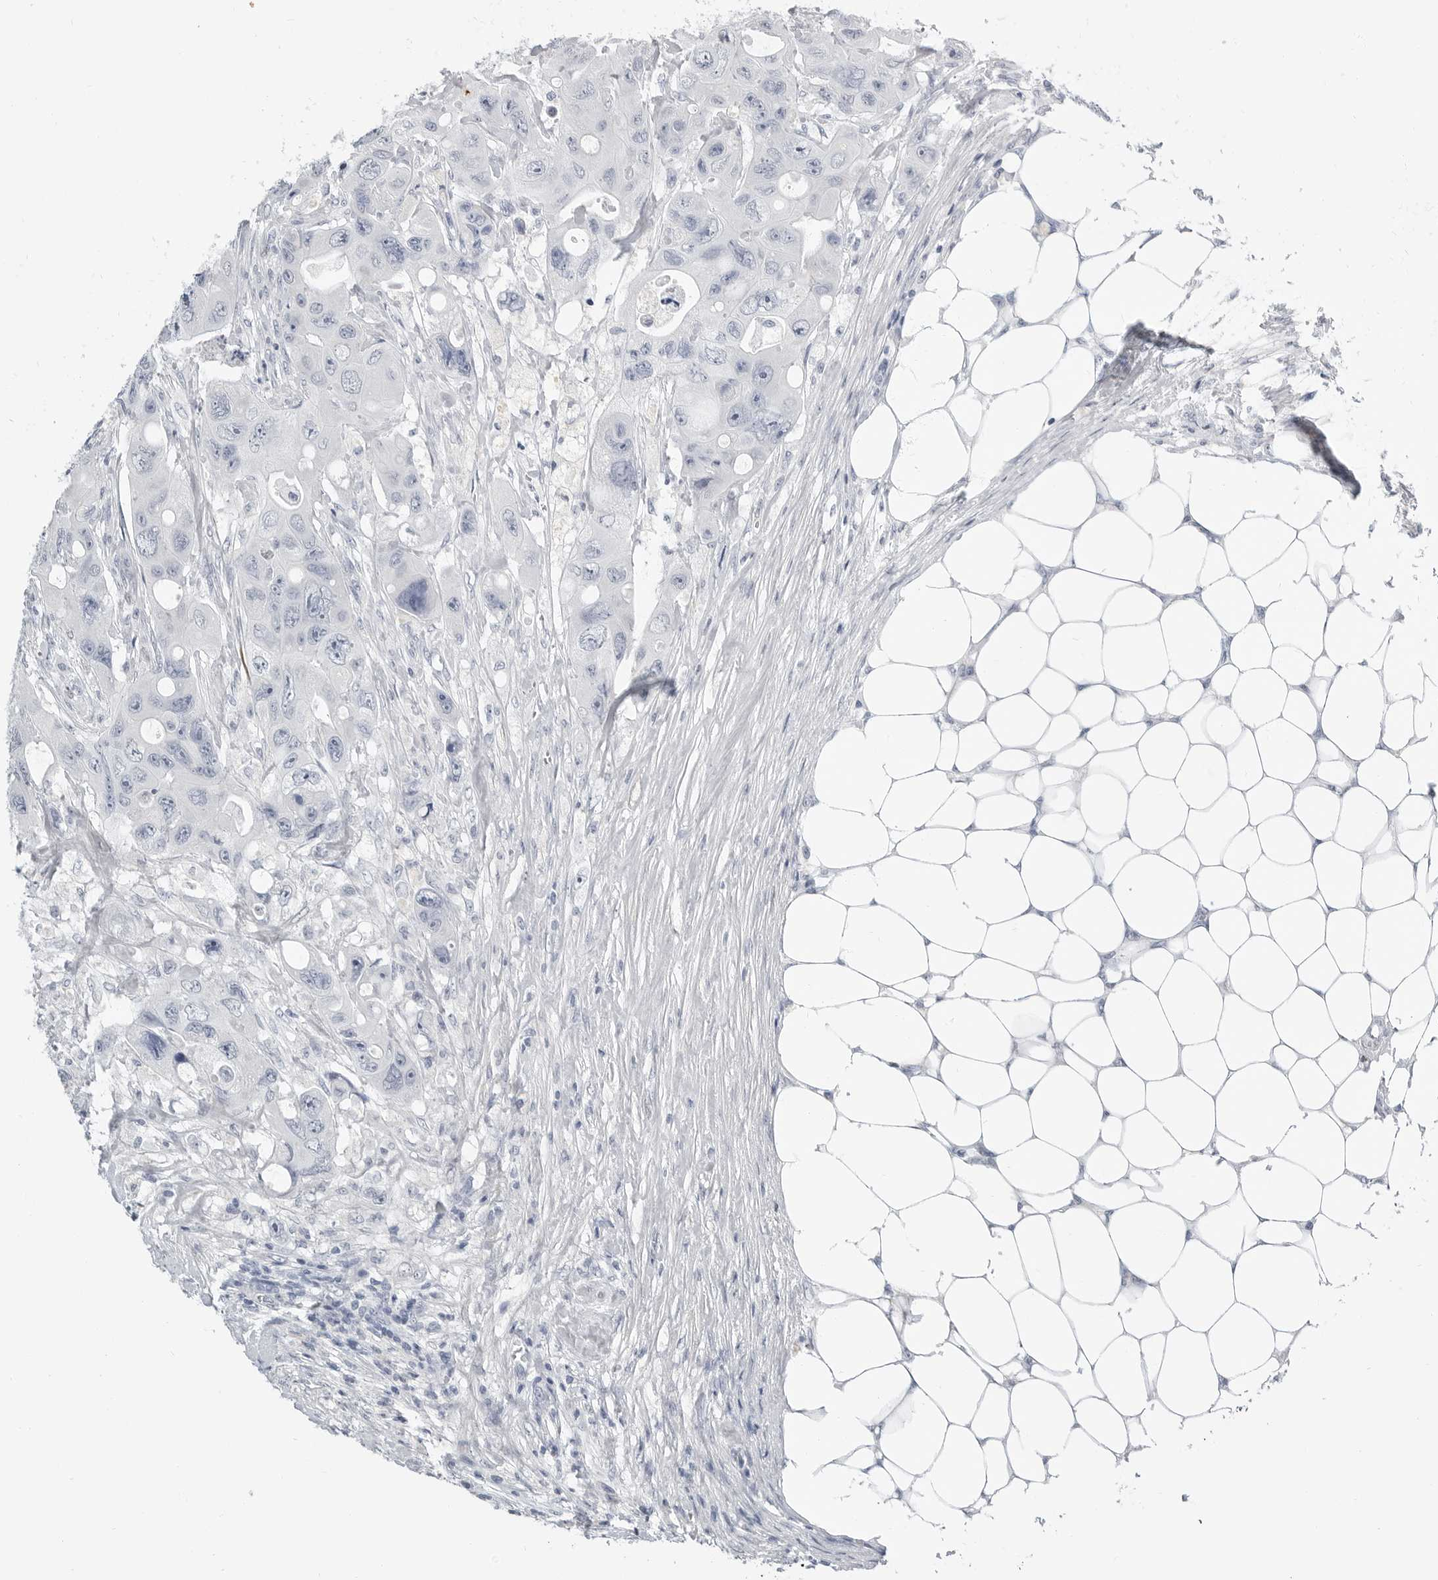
{"staining": {"intensity": "negative", "quantity": "none", "location": "none"}, "tissue": "colorectal cancer", "cell_type": "Tumor cells", "image_type": "cancer", "snomed": [{"axis": "morphology", "description": "Adenocarcinoma, NOS"}, {"axis": "topography", "description": "Colon"}], "caption": "Immunohistochemistry image of neoplastic tissue: human colorectal cancer (adenocarcinoma) stained with DAB (3,3'-diaminobenzidine) reveals no significant protein expression in tumor cells.", "gene": "PLN", "patient": {"sex": "female", "age": 46}}